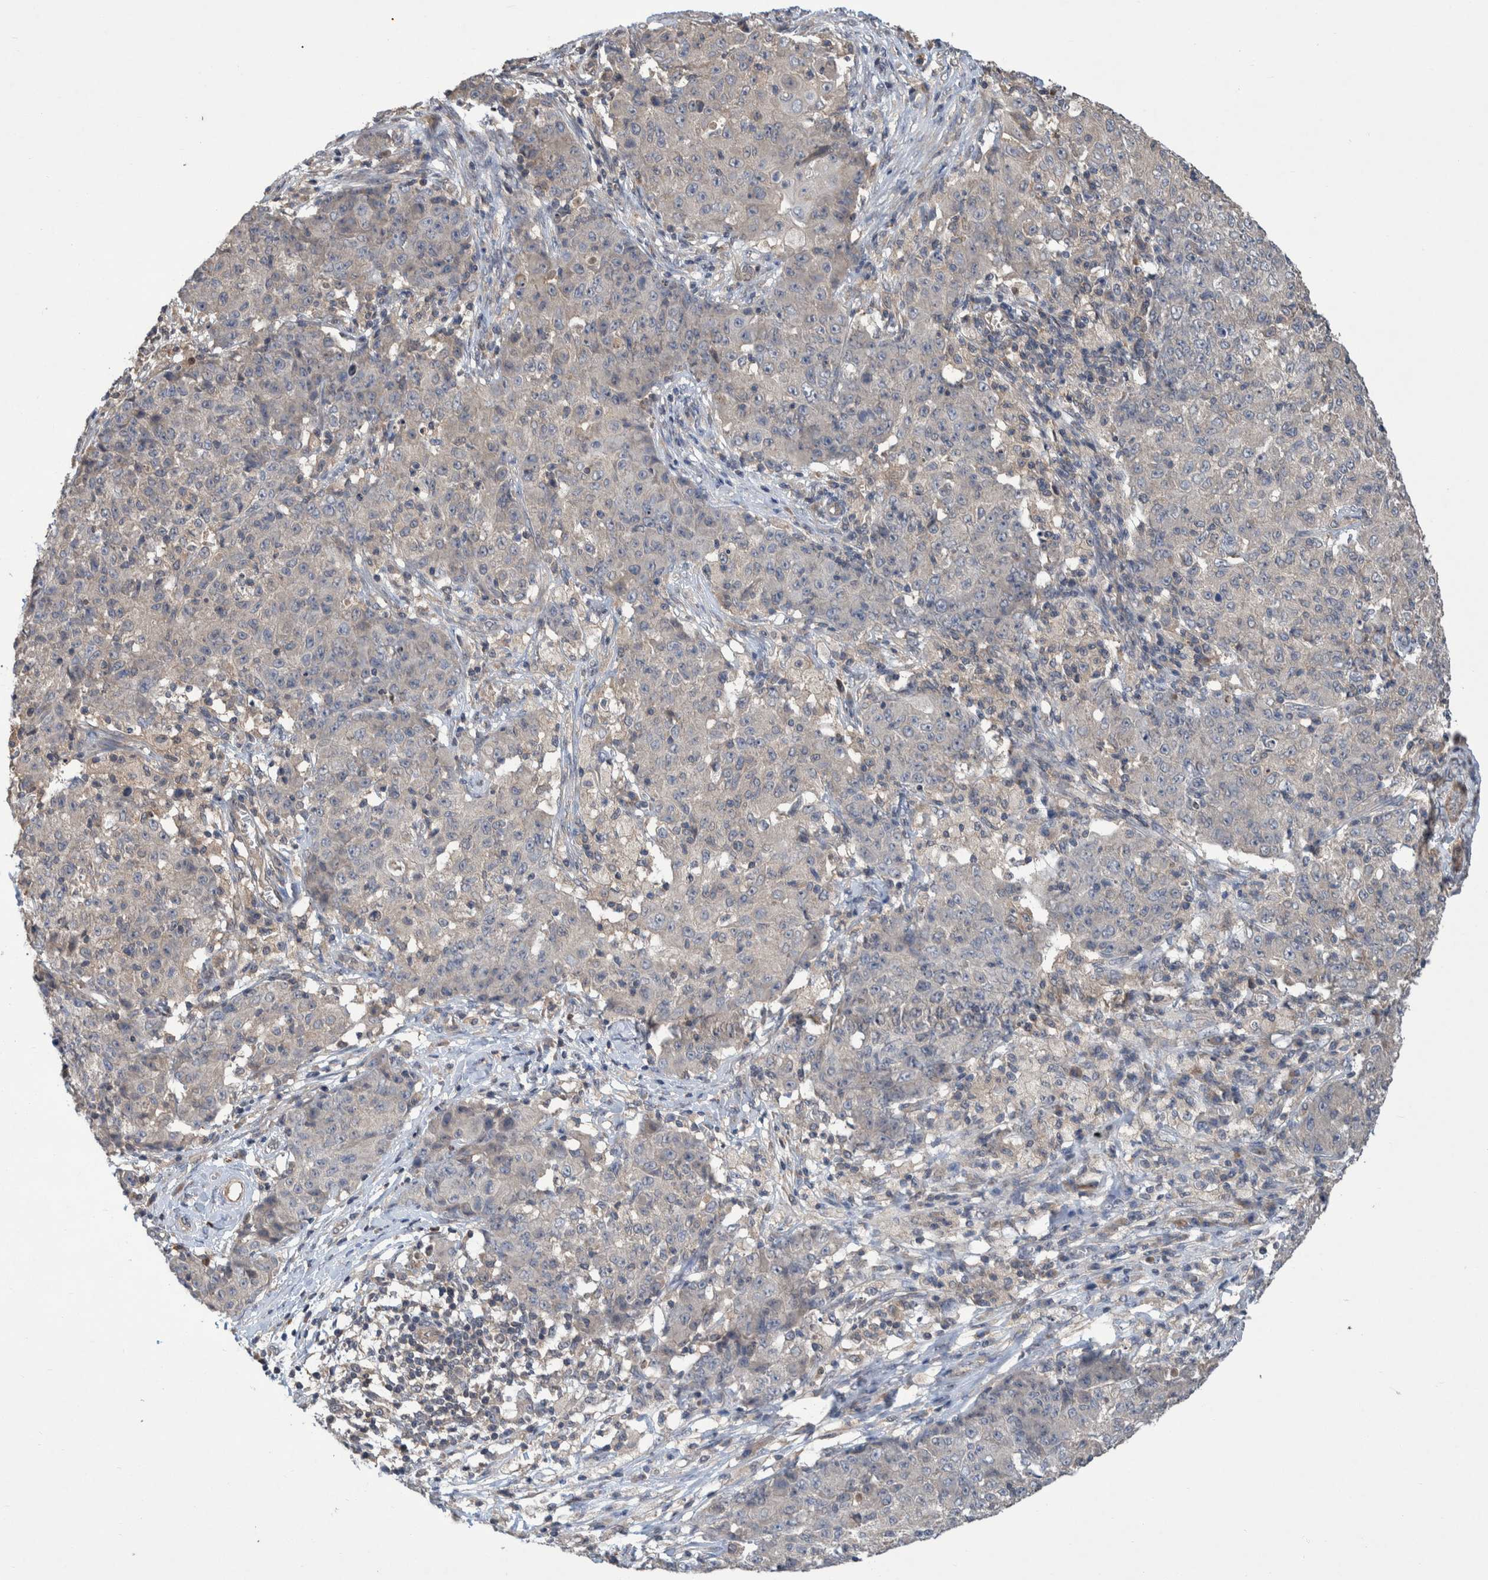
{"staining": {"intensity": "negative", "quantity": "none", "location": "none"}, "tissue": "ovarian cancer", "cell_type": "Tumor cells", "image_type": "cancer", "snomed": [{"axis": "morphology", "description": "Carcinoma, endometroid"}, {"axis": "topography", "description": "Ovary"}], "caption": "IHC of human endometroid carcinoma (ovarian) demonstrates no staining in tumor cells.", "gene": "PLPBP", "patient": {"sex": "female", "age": 42}}